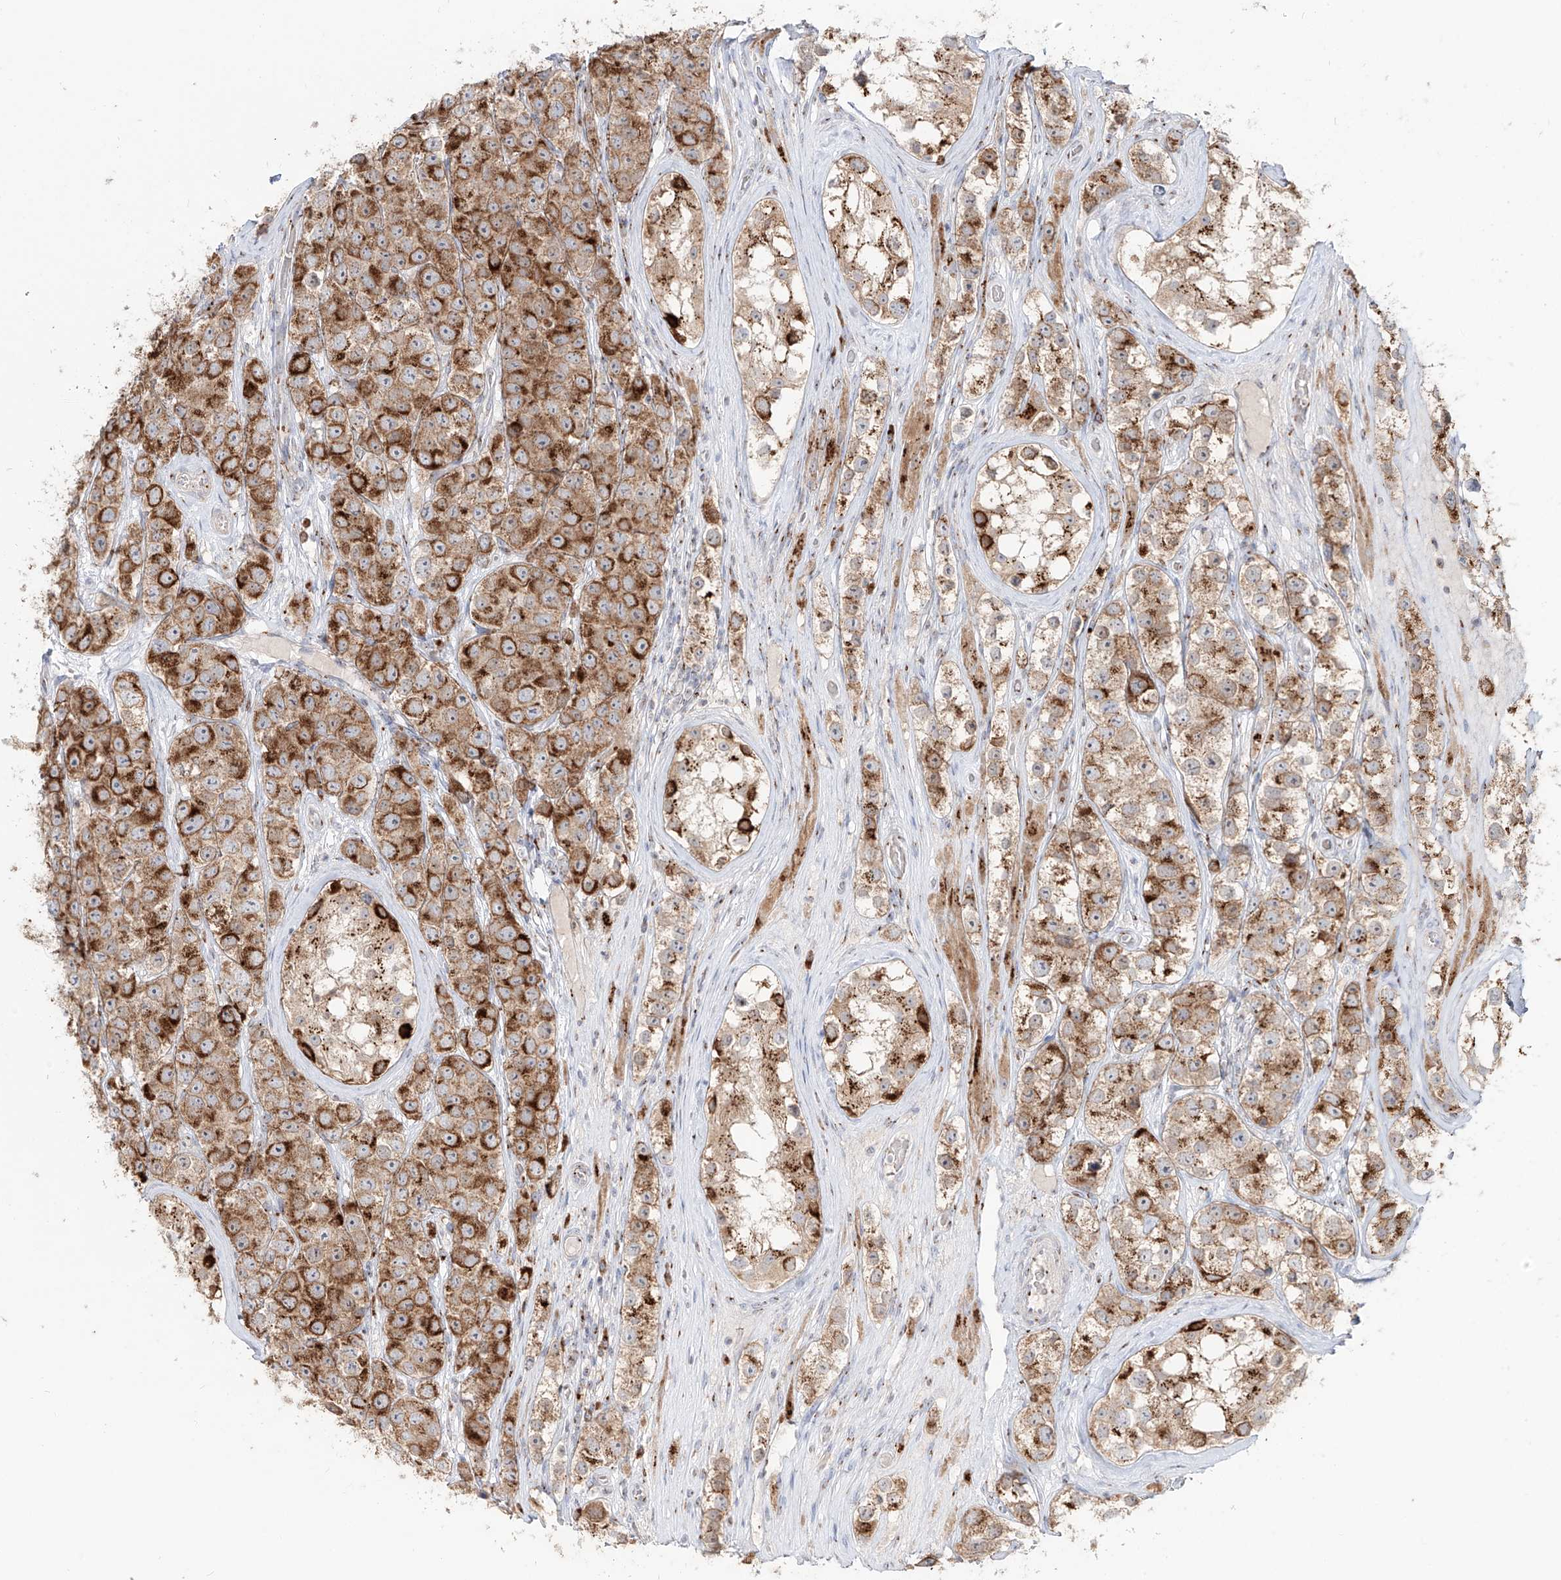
{"staining": {"intensity": "moderate", "quantity": ">75%", "location": "cytoplasmic/membranous"}, "tissue": "testis cancer", "cell_type": "Tumor cells", "image_type": "cancer", "snomed": [{"axis": "morphology", "description": "Seminoma, NOS"}, {"axis": "topography", "description": "Testis"}], "caption": "There is medium levels of moderate cytoplasmic/membranous positivity in tumor cells of seminoma (testis), as demonstrated by immunohistochemical staining (brown color).", "gene": "BSDC1", "patient": {"sex": "male", "age": 28}}